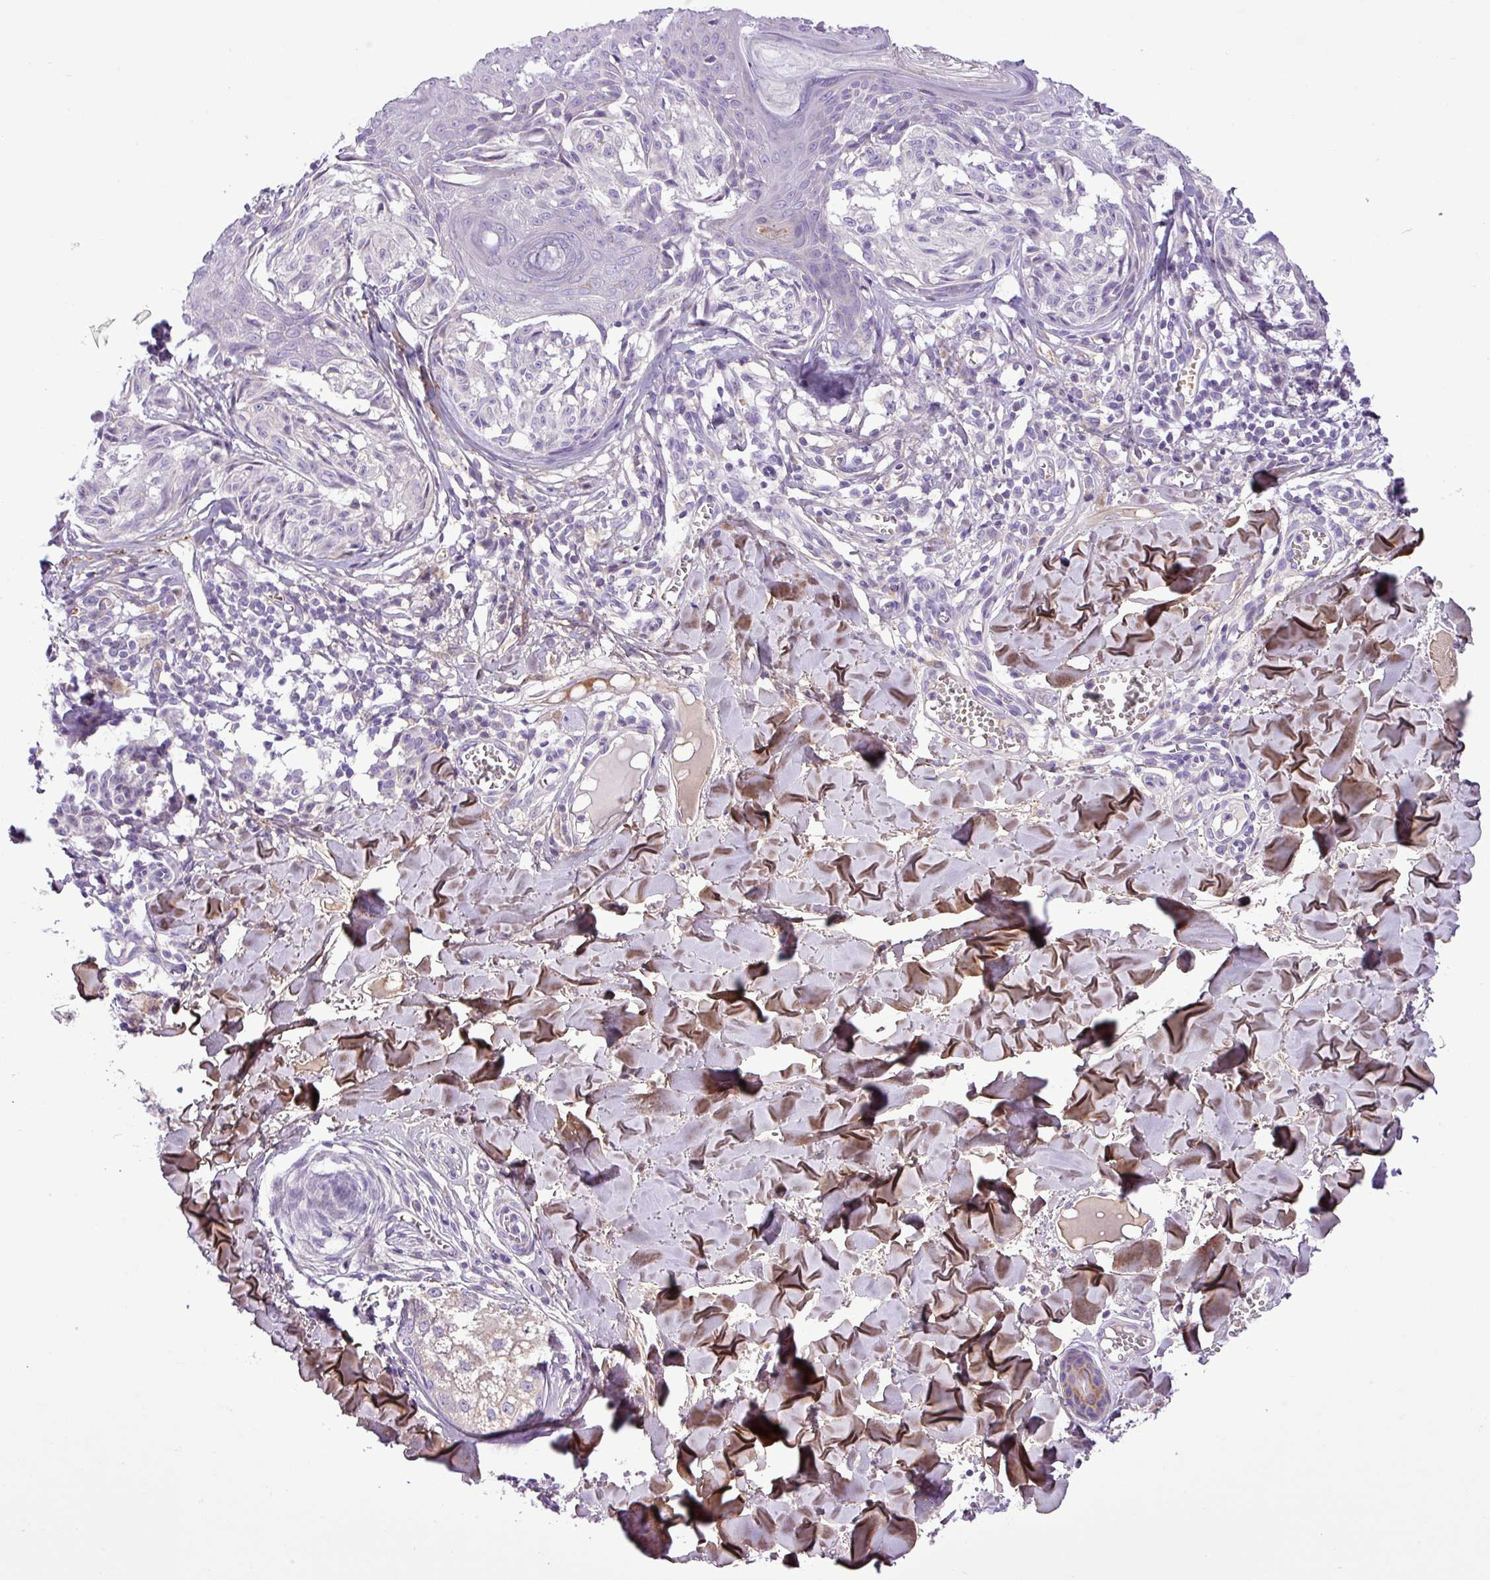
{"staining": {"intensity": "negative", "quantity": "none", "location": "none"}, "tissue": "melanoma", "cell_type": "Tumor cells", "image_type": "cancer", "snomed": [{"axis": "morphology", "description": "Malignant melanoma, NOS"}, {"axis": "topography", "description": "Skin"}], "caption": "The micrograph demonstrates no significant expression in tumor cells of malignant melanoma.", "gene": "FAM183A", "patient": {"sex": "female", "age": 43}}